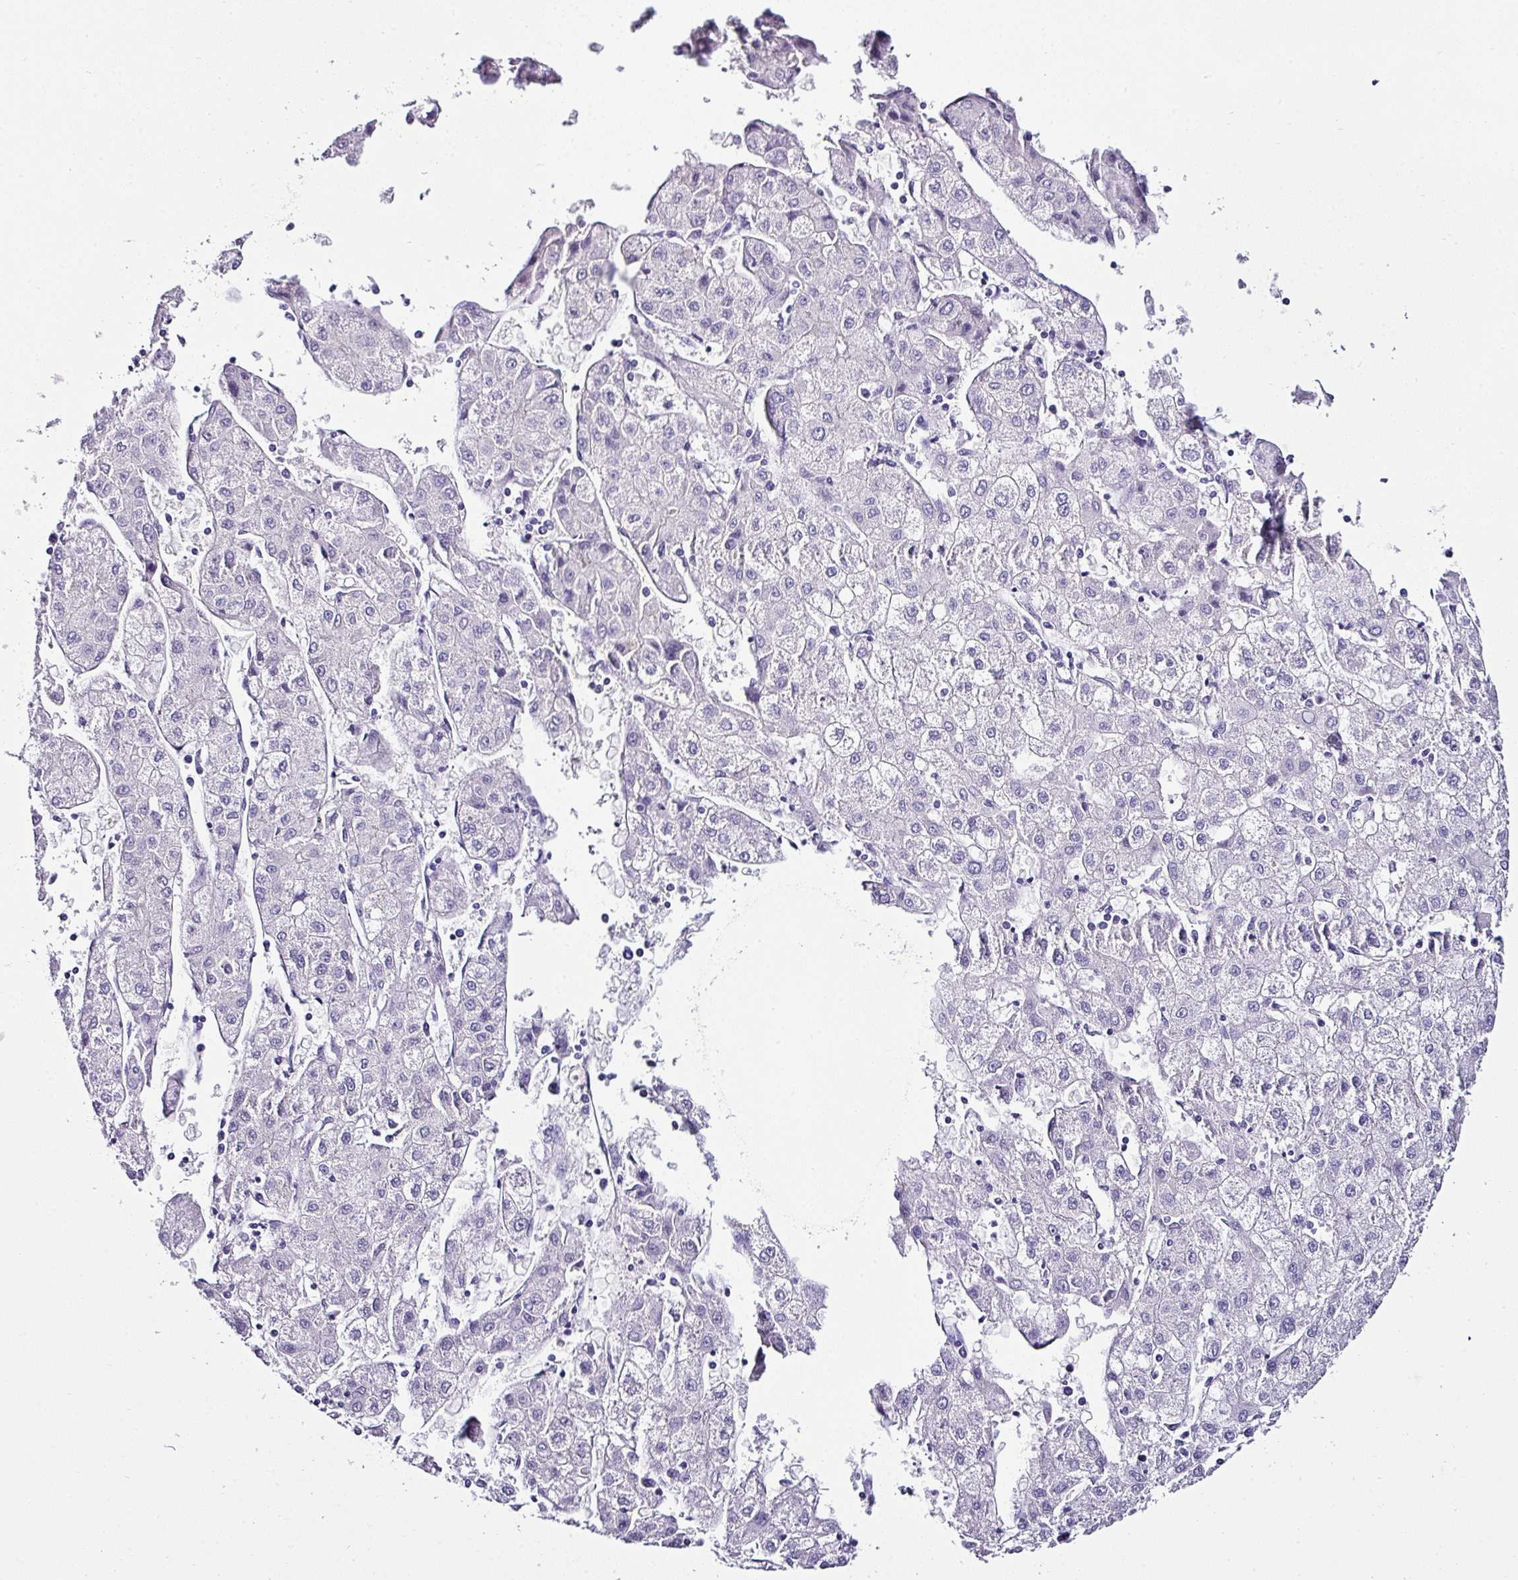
{"staining": {"intensity": "negative", "quantity": "none", "location": "none"}, "tissue": "liver cancer", "cell_type": "Tumor cells", "image_type": "cancer", "snomed": [{"axis": "morphology", "description": "Carcinoma, Hepatocellular, NOS"}, {"axis": "topography", "description": "Liver"}], "caption": "Liver cancer (hepatocellular carcinoma) was stained to show a protein in brown. There is no significant expression in tumor cells. (Brightfield microscopy of DAB (3,3'-diaminobenzidine) immunohistochemistry (IHC) at high magnification).", "gene": "NAPSA", "patient": {"sex": "male", "age": 72}}